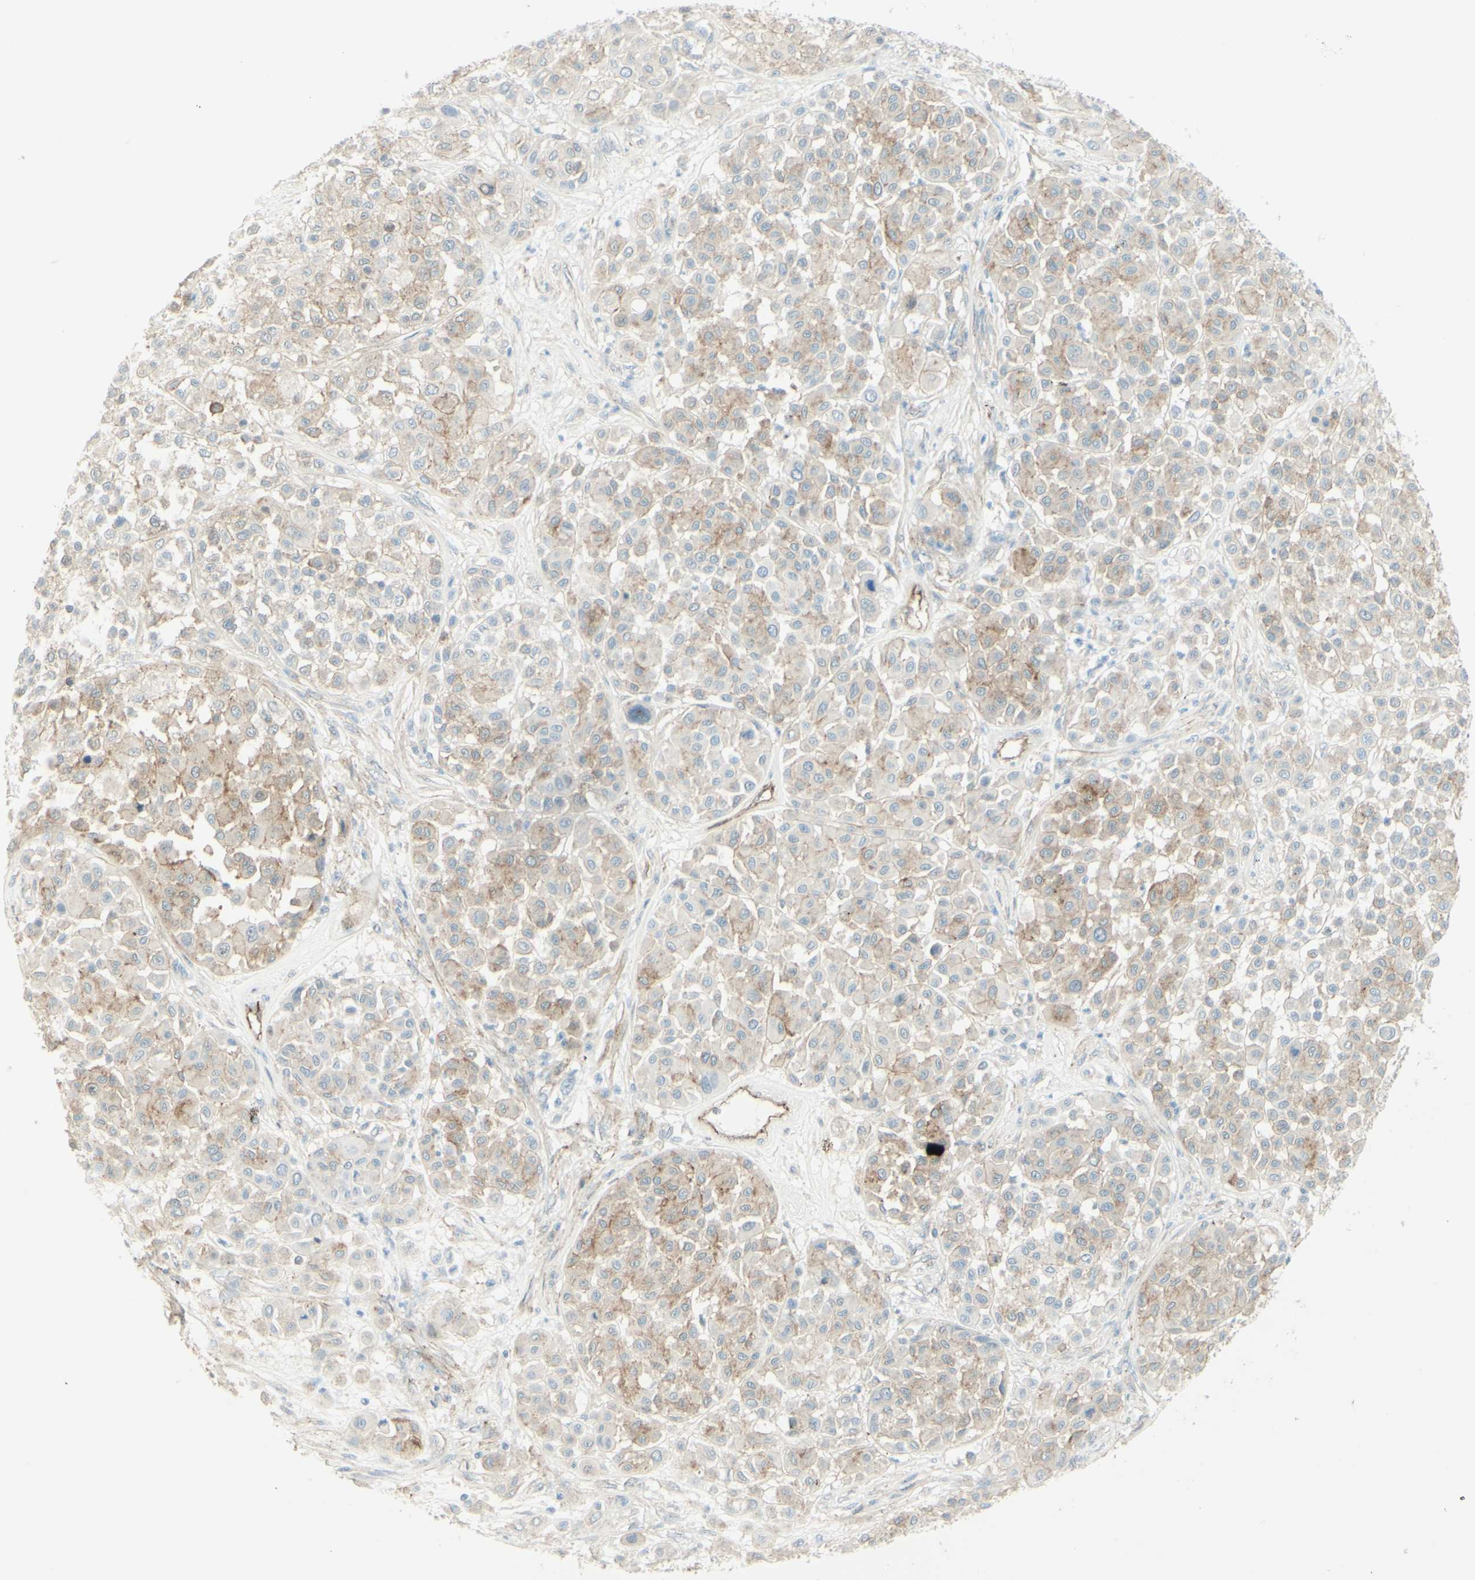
{"staining": {"intensity": "moderate", "quantity": "<25%", "location": "cytoplasmic/membranous"}, "tissue": "melanoma", "cell_type": "Tumor cells", "image_type": "cancer", "snomed": [{"axis": "morphology", "description": "Malignant melanoma, Metastatic site"}, {"axis": "topography", "description": "Soft tissue"}], "caption": "The micrograph shows a brown stain indicating the presence of a protein in the cytoplasmic/membranous of tumor cells in malignant melanoma (metastatic site). (Stains: DAB (3,3'-diaminobenzidine) in brown, nuclei in blue, Microscopy: brightfield microscopy at high magnification).", "gene": "MYO6", "patient": {"sex": "male", "age": 41}}